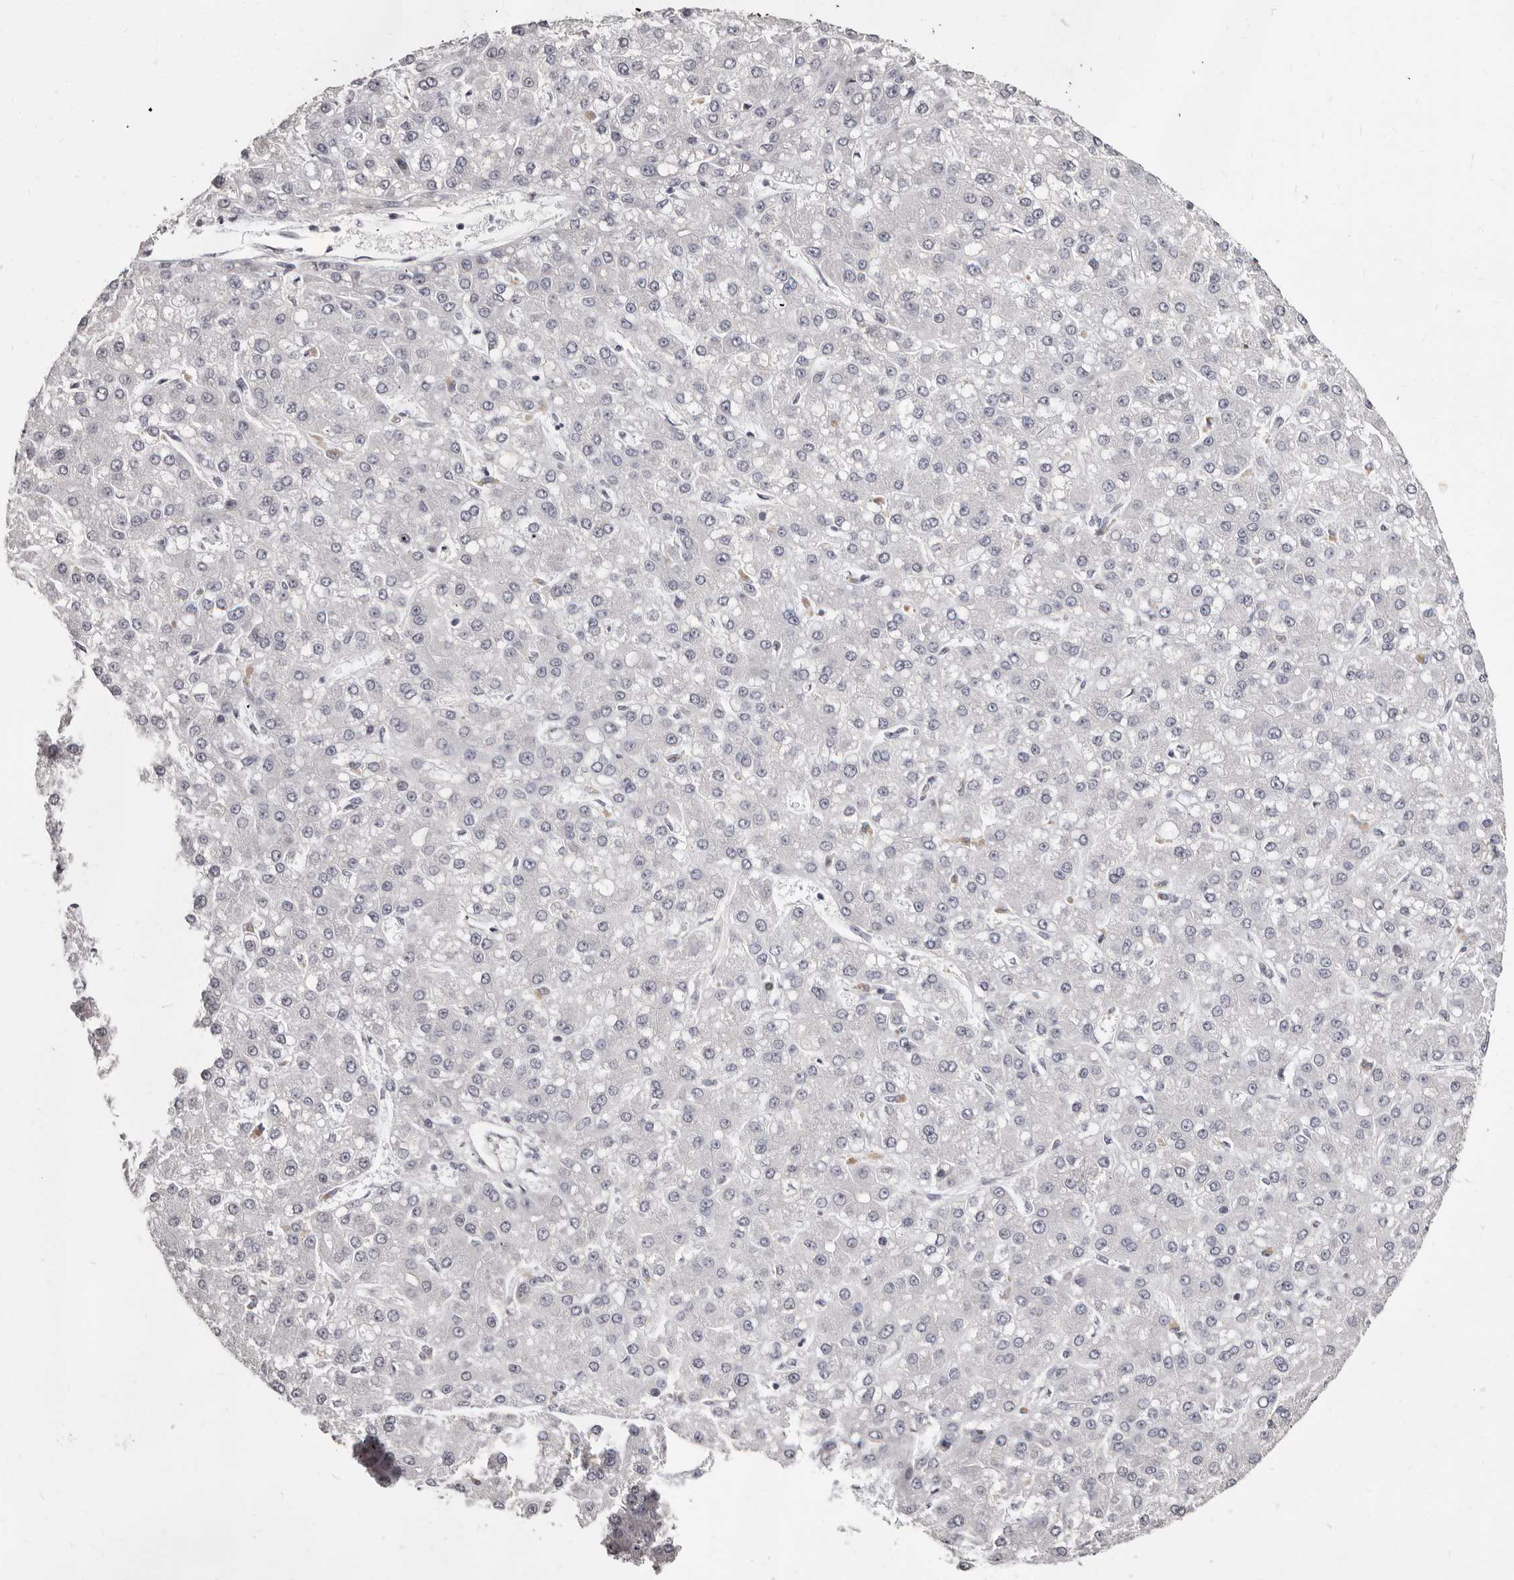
{"staining": {"intensity": "negative", "quantity": "none", "location": "none"}, "tissue": "liver cancer", "cell_type": "Tumor cells", "image_type": "cancer", "snomed": [{"axis": "morphology", "description": "Carcinoma, Hepatocellular, NOS"}, {"axis": "topography", "description": "Liver"}], "caption": "This image is of hepatocellular carcinoma (liver) stained with immunohistochemistry (IHC) to label a protein in brown with the nuclei are counter-stained blue. There is no staining in tumor cells.", "gene": "KHDRBS2", "patient": {"sex": "male", "age": 67}}